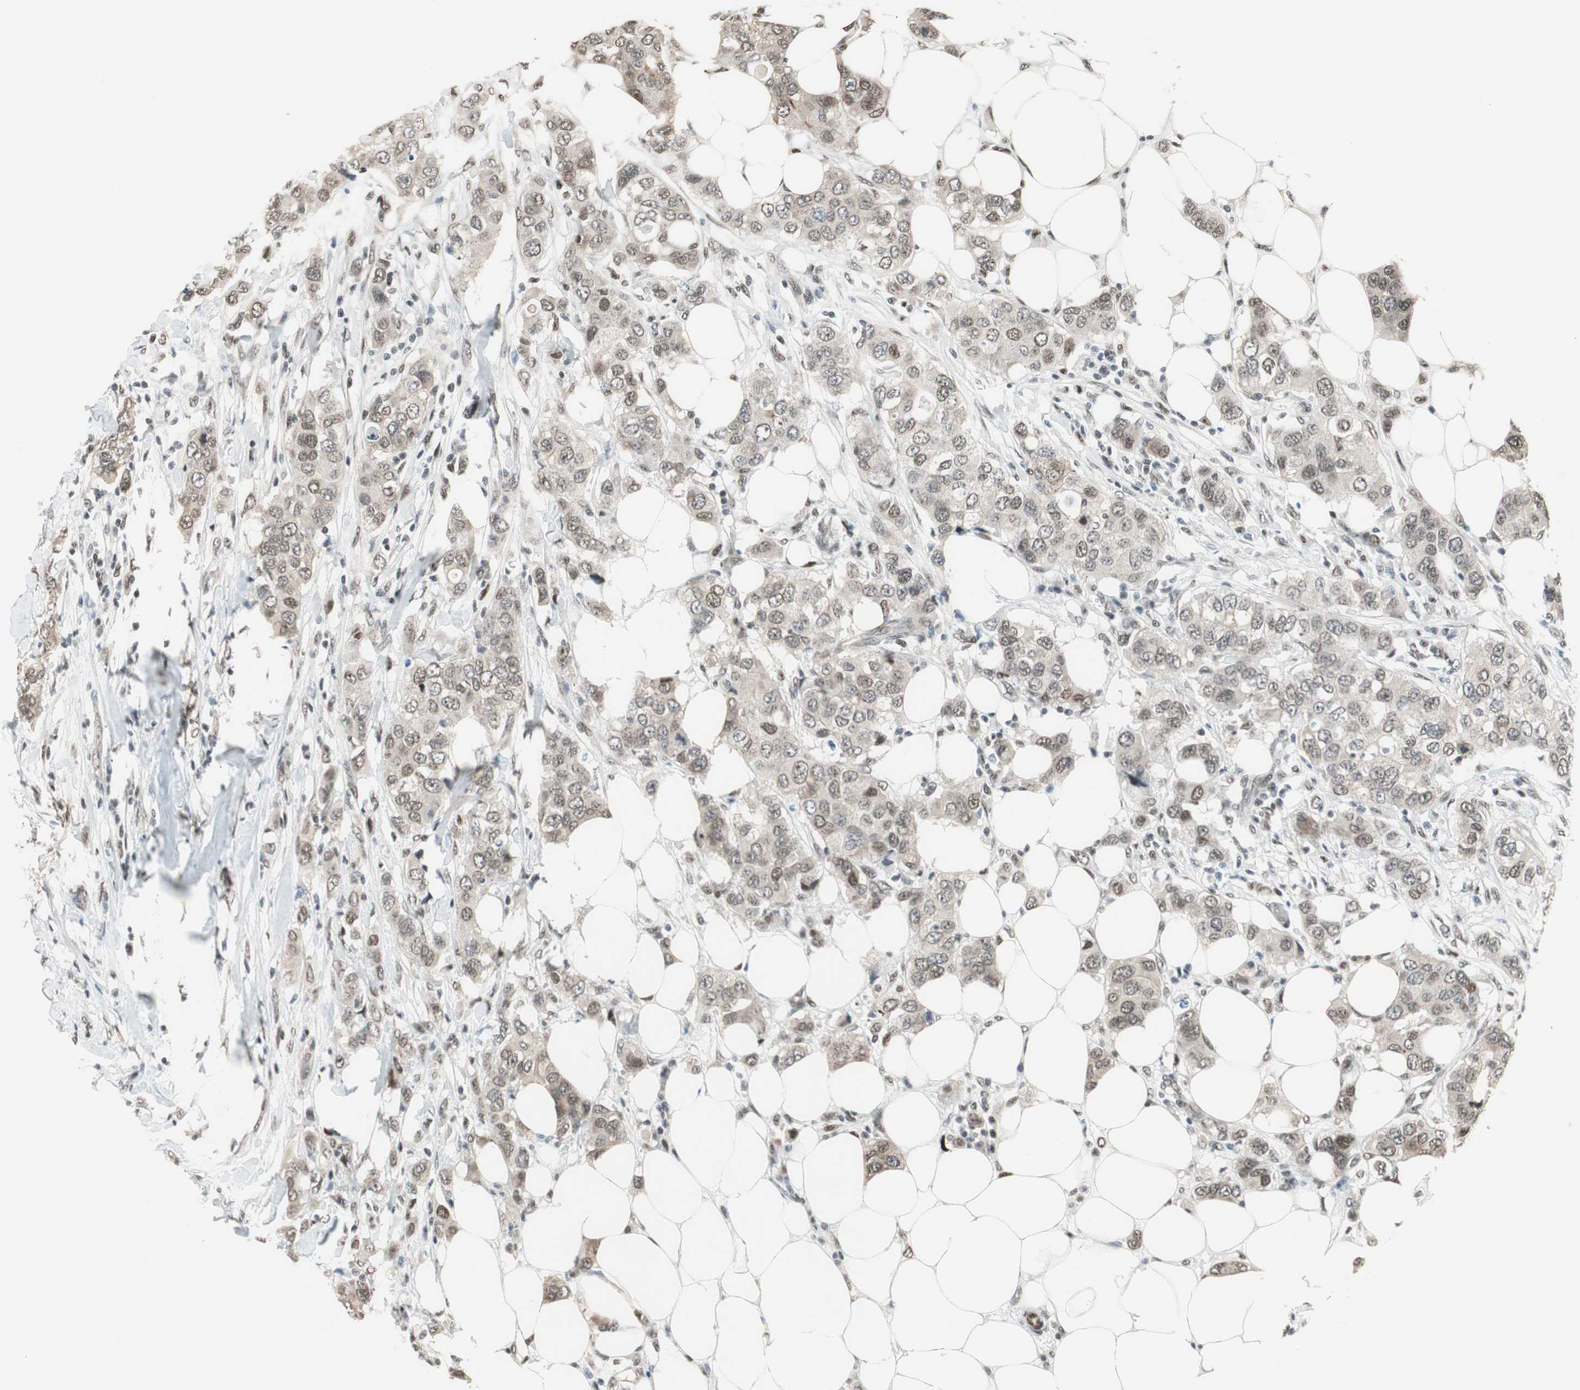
{"staining": {"intensity": "weak", "quantity": ">75%", "location": "cytoplasmic/membranous,nuclear"}, "tissue": "breast cancer", "cell_type": "Tumor cells", "image_type": "cancer", "snomed": [{"axis": "morphology", "description": "Duct carcinoma"}, {"axis": "topography", "description": "Breast"}], "caption": "DAB (3,3'-diaminobenzidine) immunohistochemical staining of human breast cancer exhibits weak cytoplasmic/membranous and nuclear protein expression in approximately >75% of tumor cells.", "gene": "ZBTB17", "patient": {"sex": "female", "age": 50}}